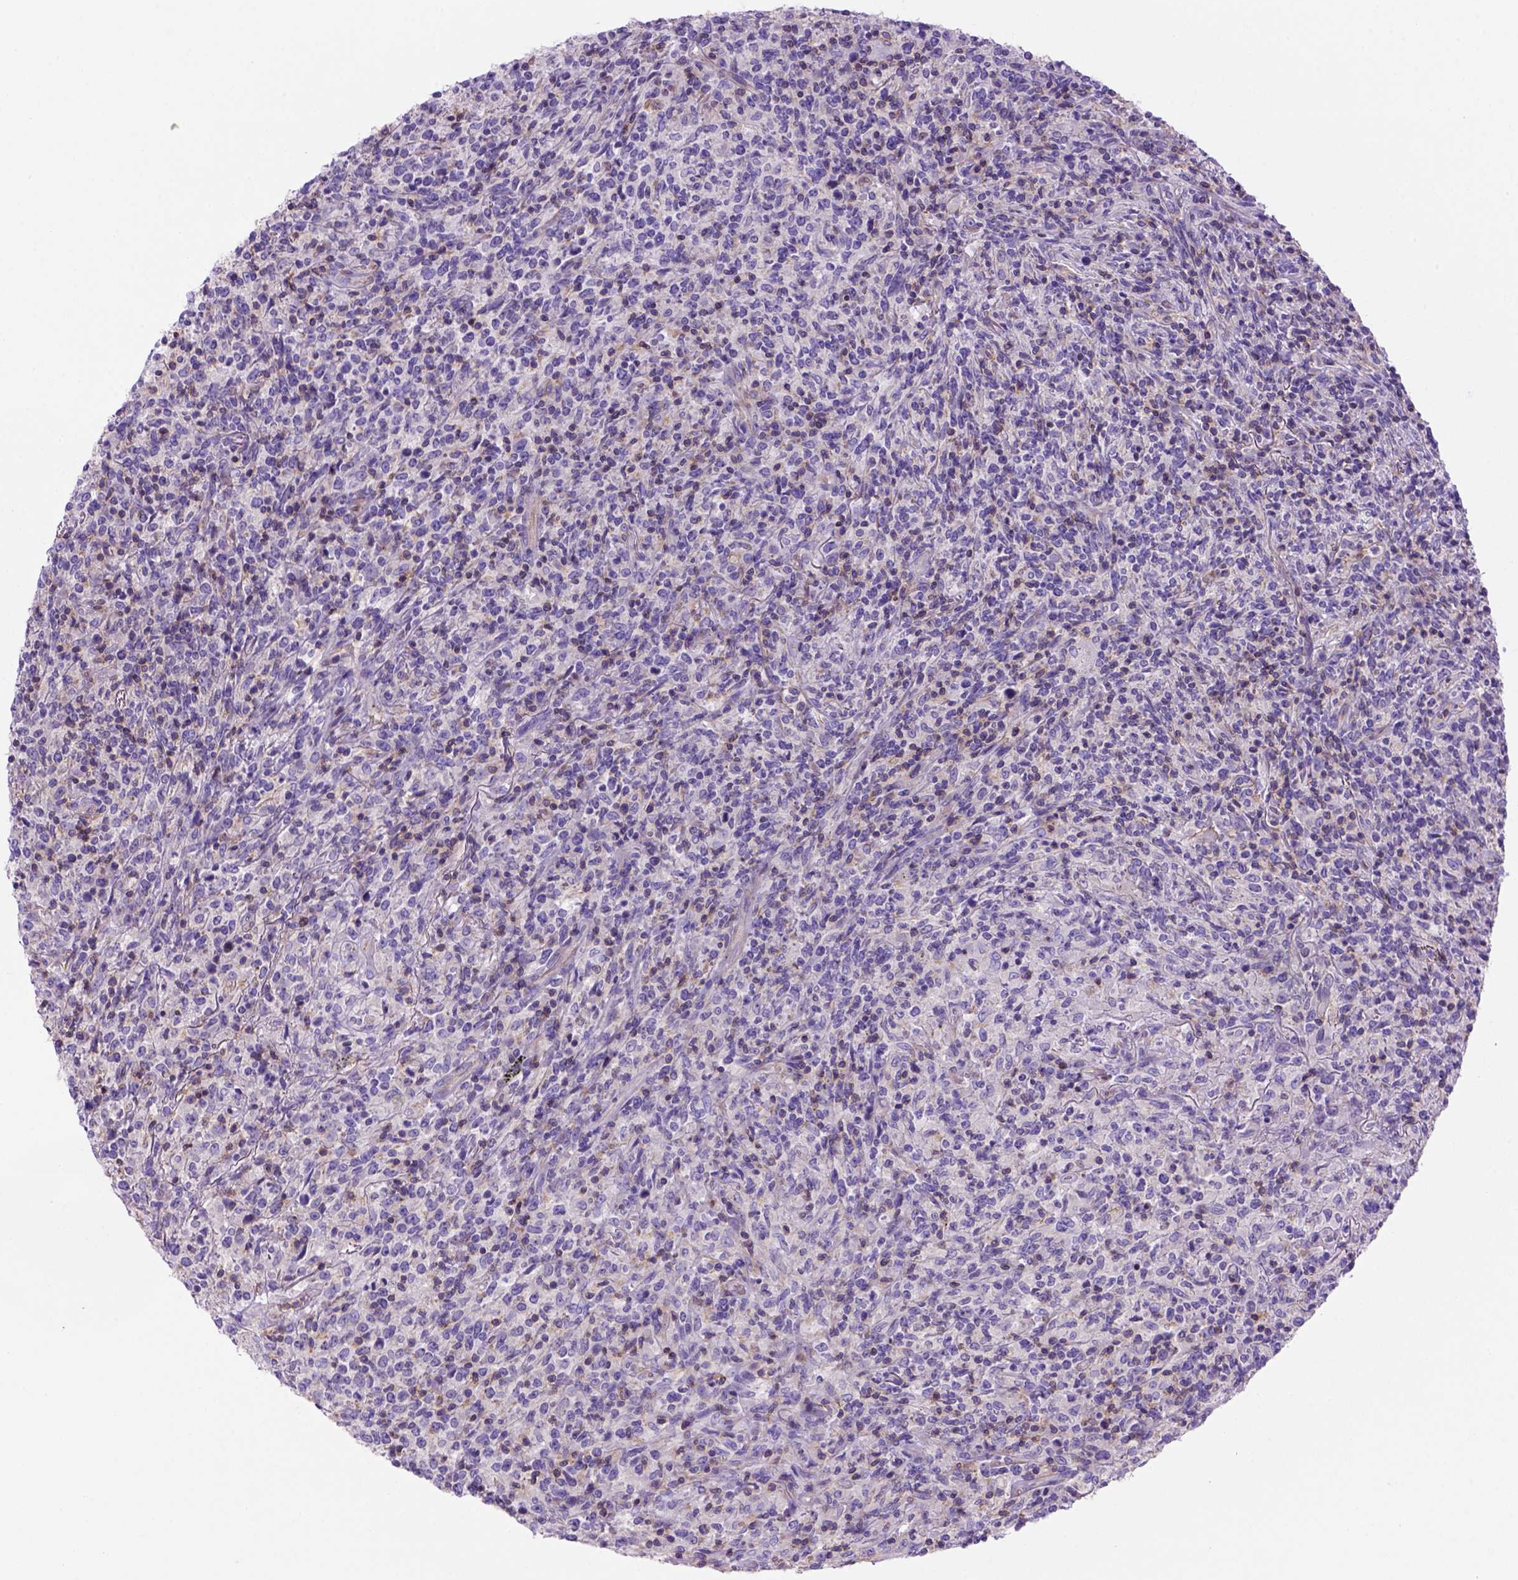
{"staining": {"intensity": "negative", "quantity": "none", "location": "none"}, "tissue": "lymphoma", "cell_type": "Tumor cells", "image_type": "cancer", "snomed": [{"axis": "morphology", "description": "Malignant lymphoma, non-Hodgkin's type, High grade"}, {"axis": "topography", "description": "Lung"}], "caption": "Immunohistochemistry of human malignant lymphoma, non-Hodgkin's type (high-grade) exhibits no expression in tumor cells.", "gene": "PEX12", "patient": {"sex": "male", "age": 79}}